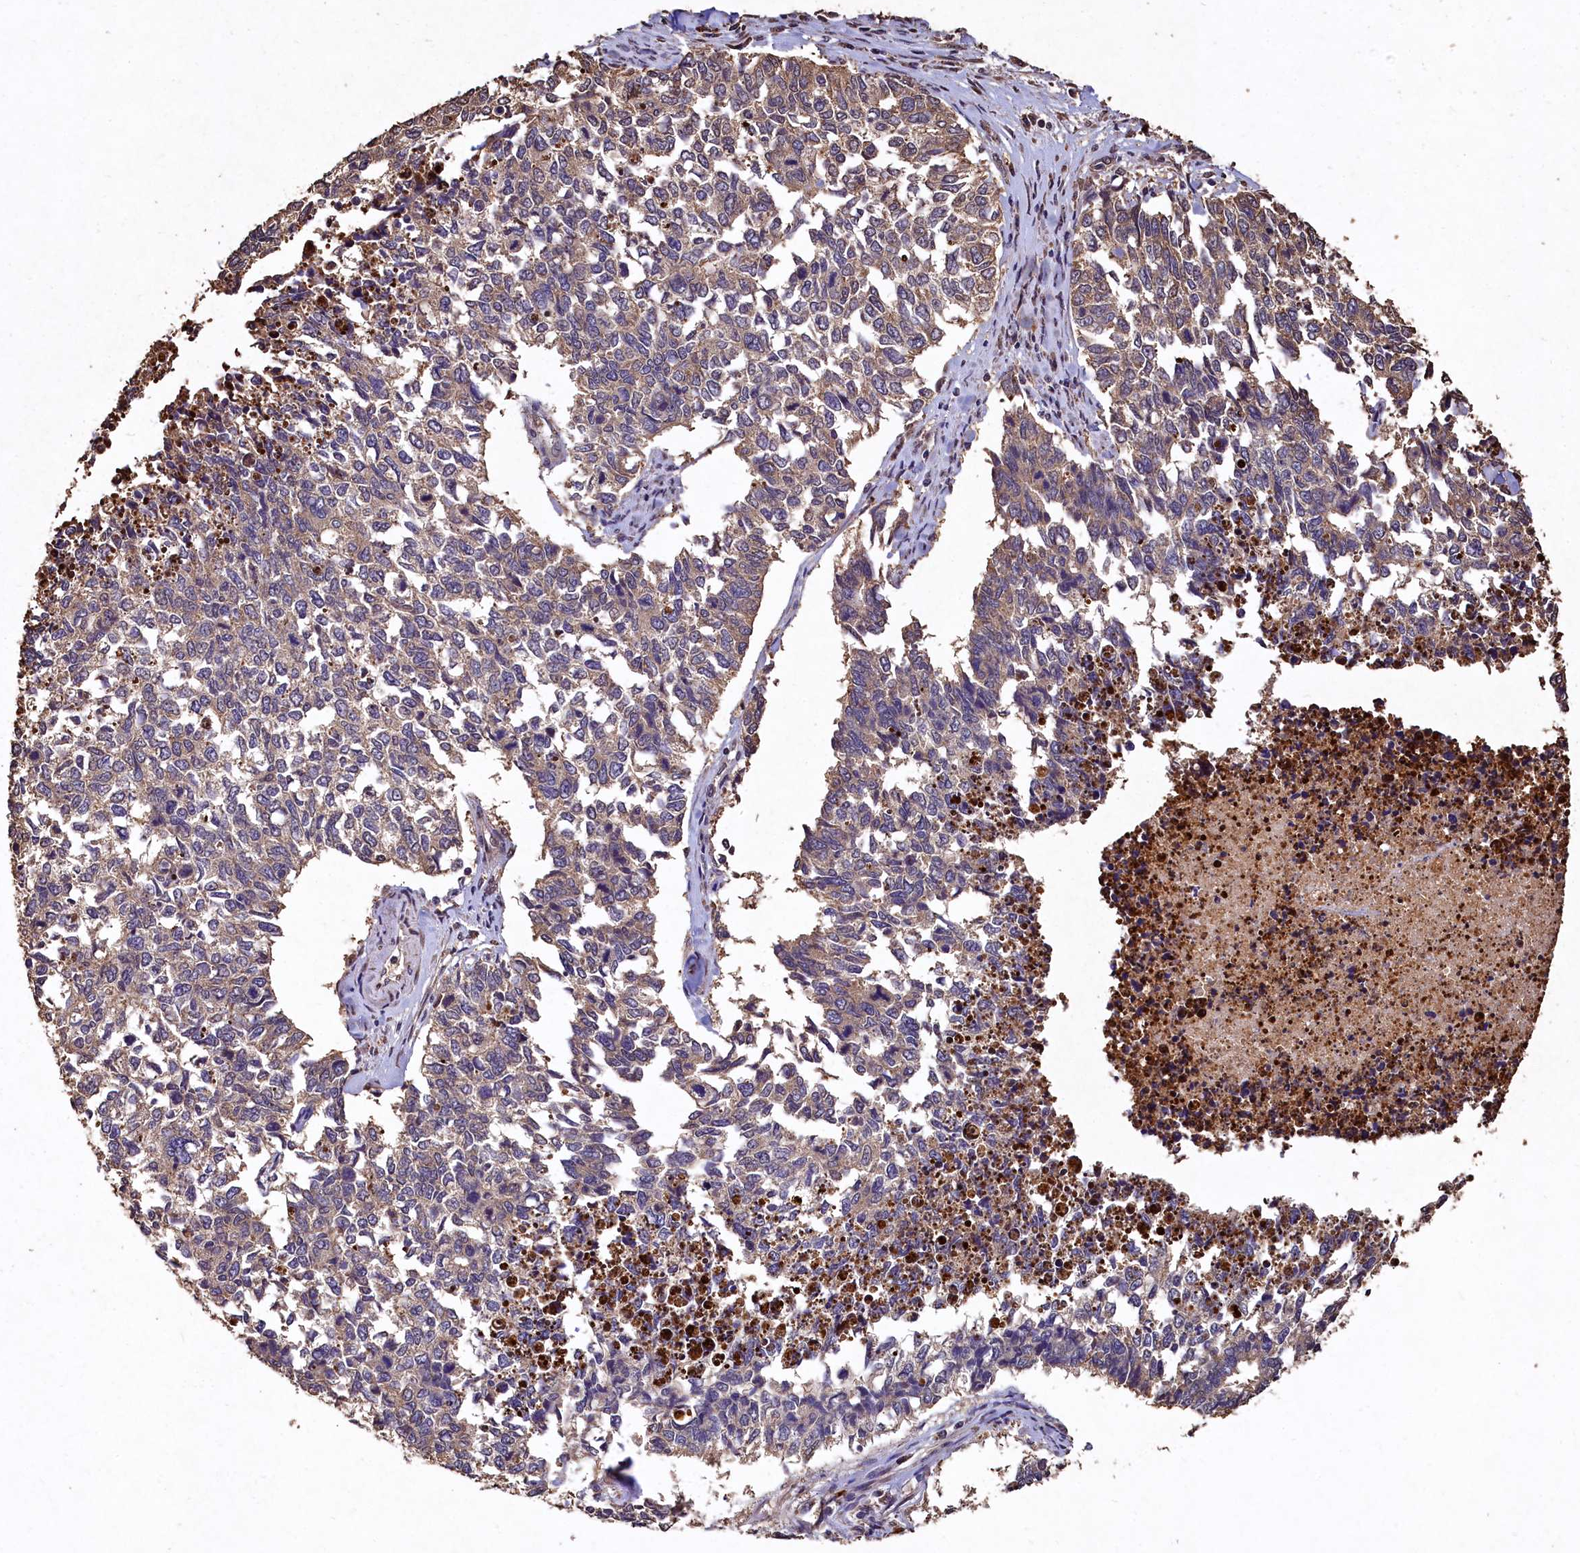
{"staining": {"intensity": "weak", "quantity": ">75%", "location": "cytoplasmic/membranous"}, "tissue": "cervical cancer", "cell_type": "Tumor cells", "image_type": "cancer", "snomed": [{"axis": "morphology", "description": "Squamous cell carcinoma, NOS"}, {"axis": "topography", "description": "Cervix"}], "caption": "This is an image of IHC staining of cervical cancer, which shows weak staining in the cytoplasmic/membranous of tumor cells.", "gene": "LSM4", "patient": {"sex": "female", "age": 63}}